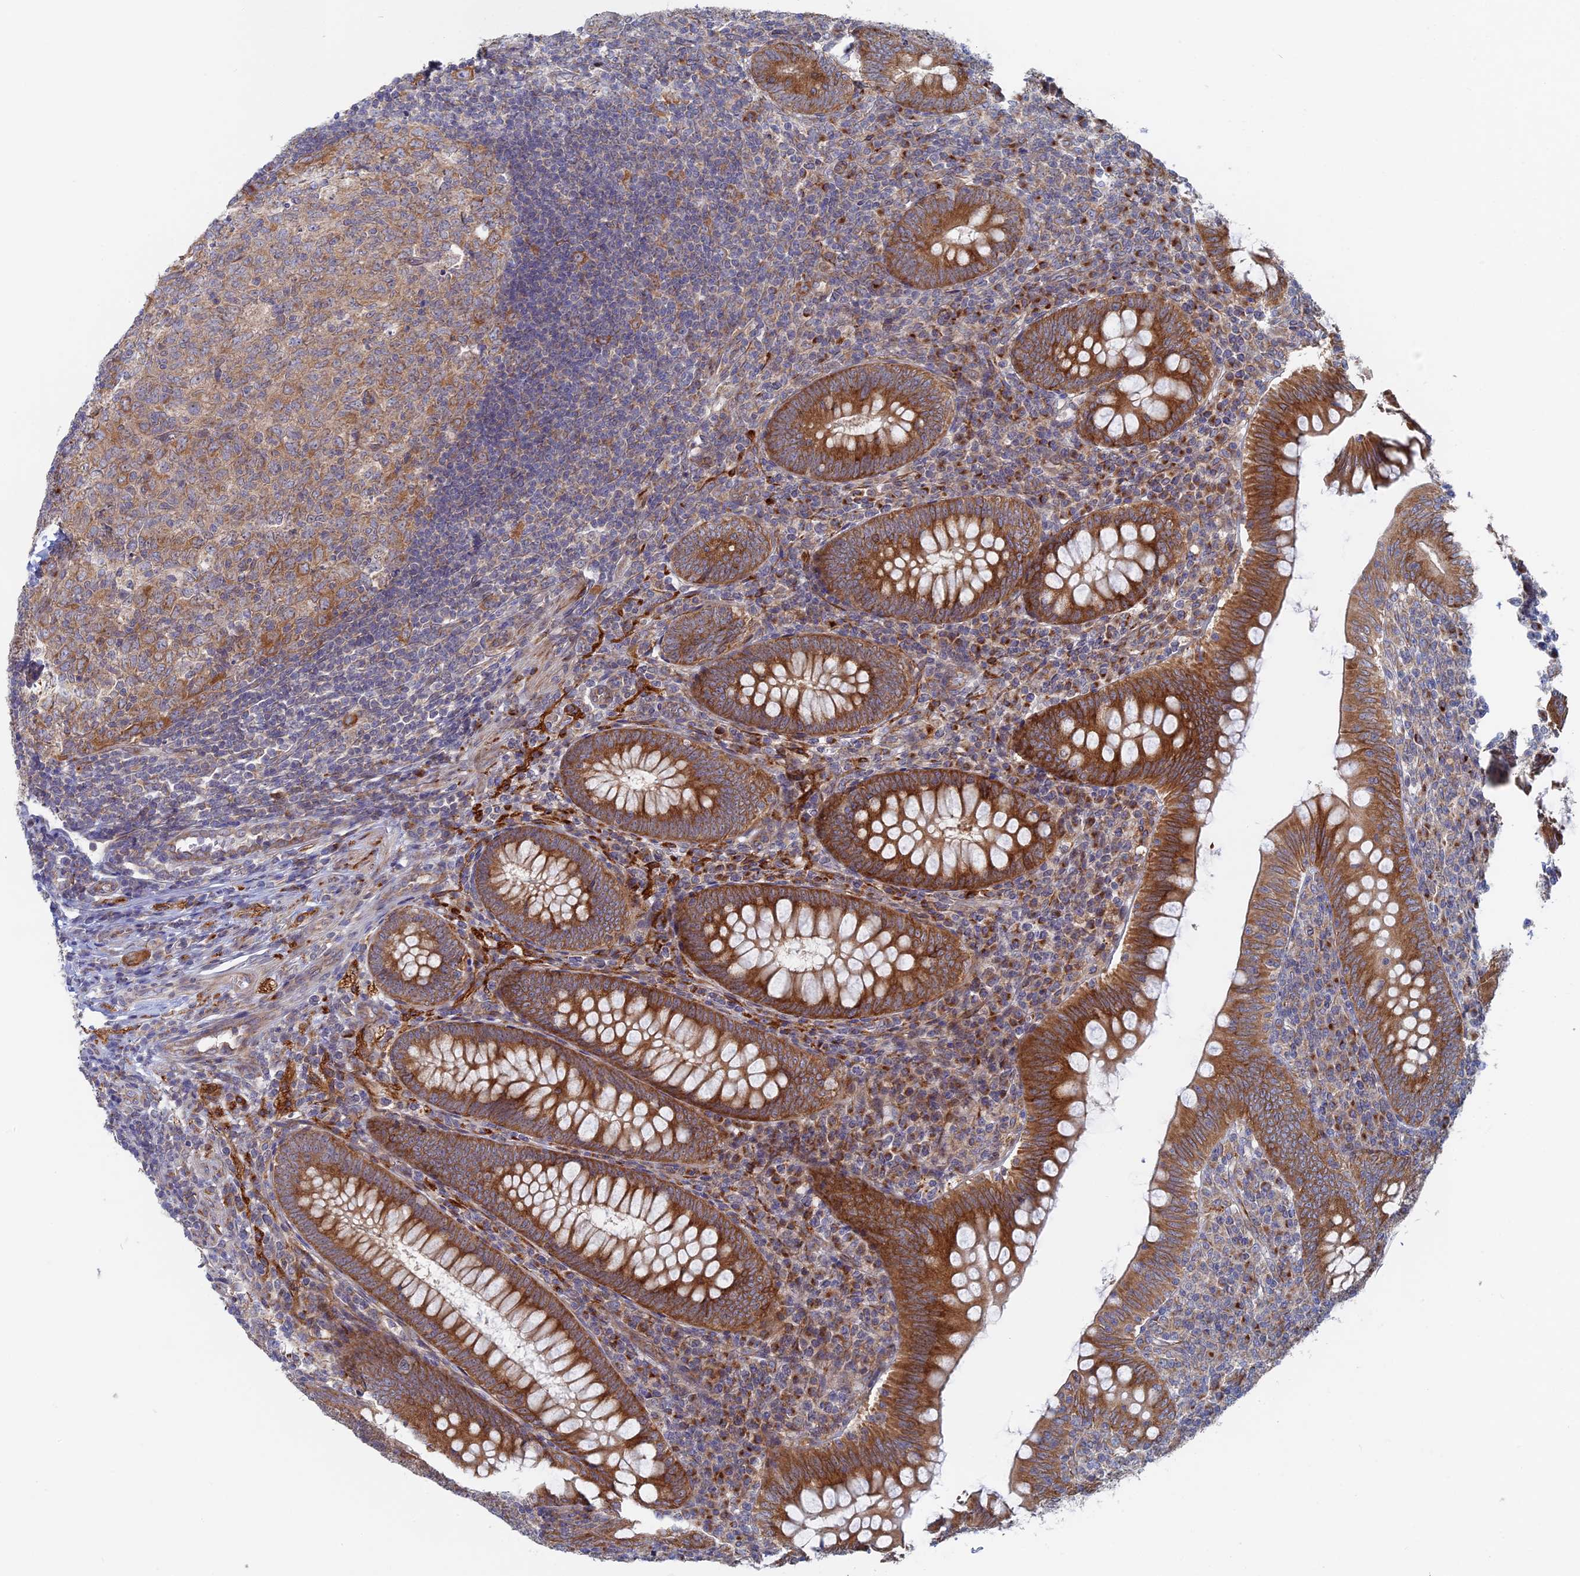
{"staining": {"intensity": "strong", "quantity": ">75%", "location": "cytoplasmic/membranous"}, "tissue": "appendix", "cell_type": "Glandular cells", "image_type": "normal", "snomed": [{"axis": "morphology", "description": "Normal tissue, NOS"}, {"axis": "topography", "description": "Appendix"}], "caption": "Appendix stained for a protein shows strong cytoplasmic/membranous positivity in glandular cells. (DAB IHC, brown staining for protein, blue staining for nuclei).", "gene": "TBC1D30", "patient": {"sex": "male", "age": 14}}